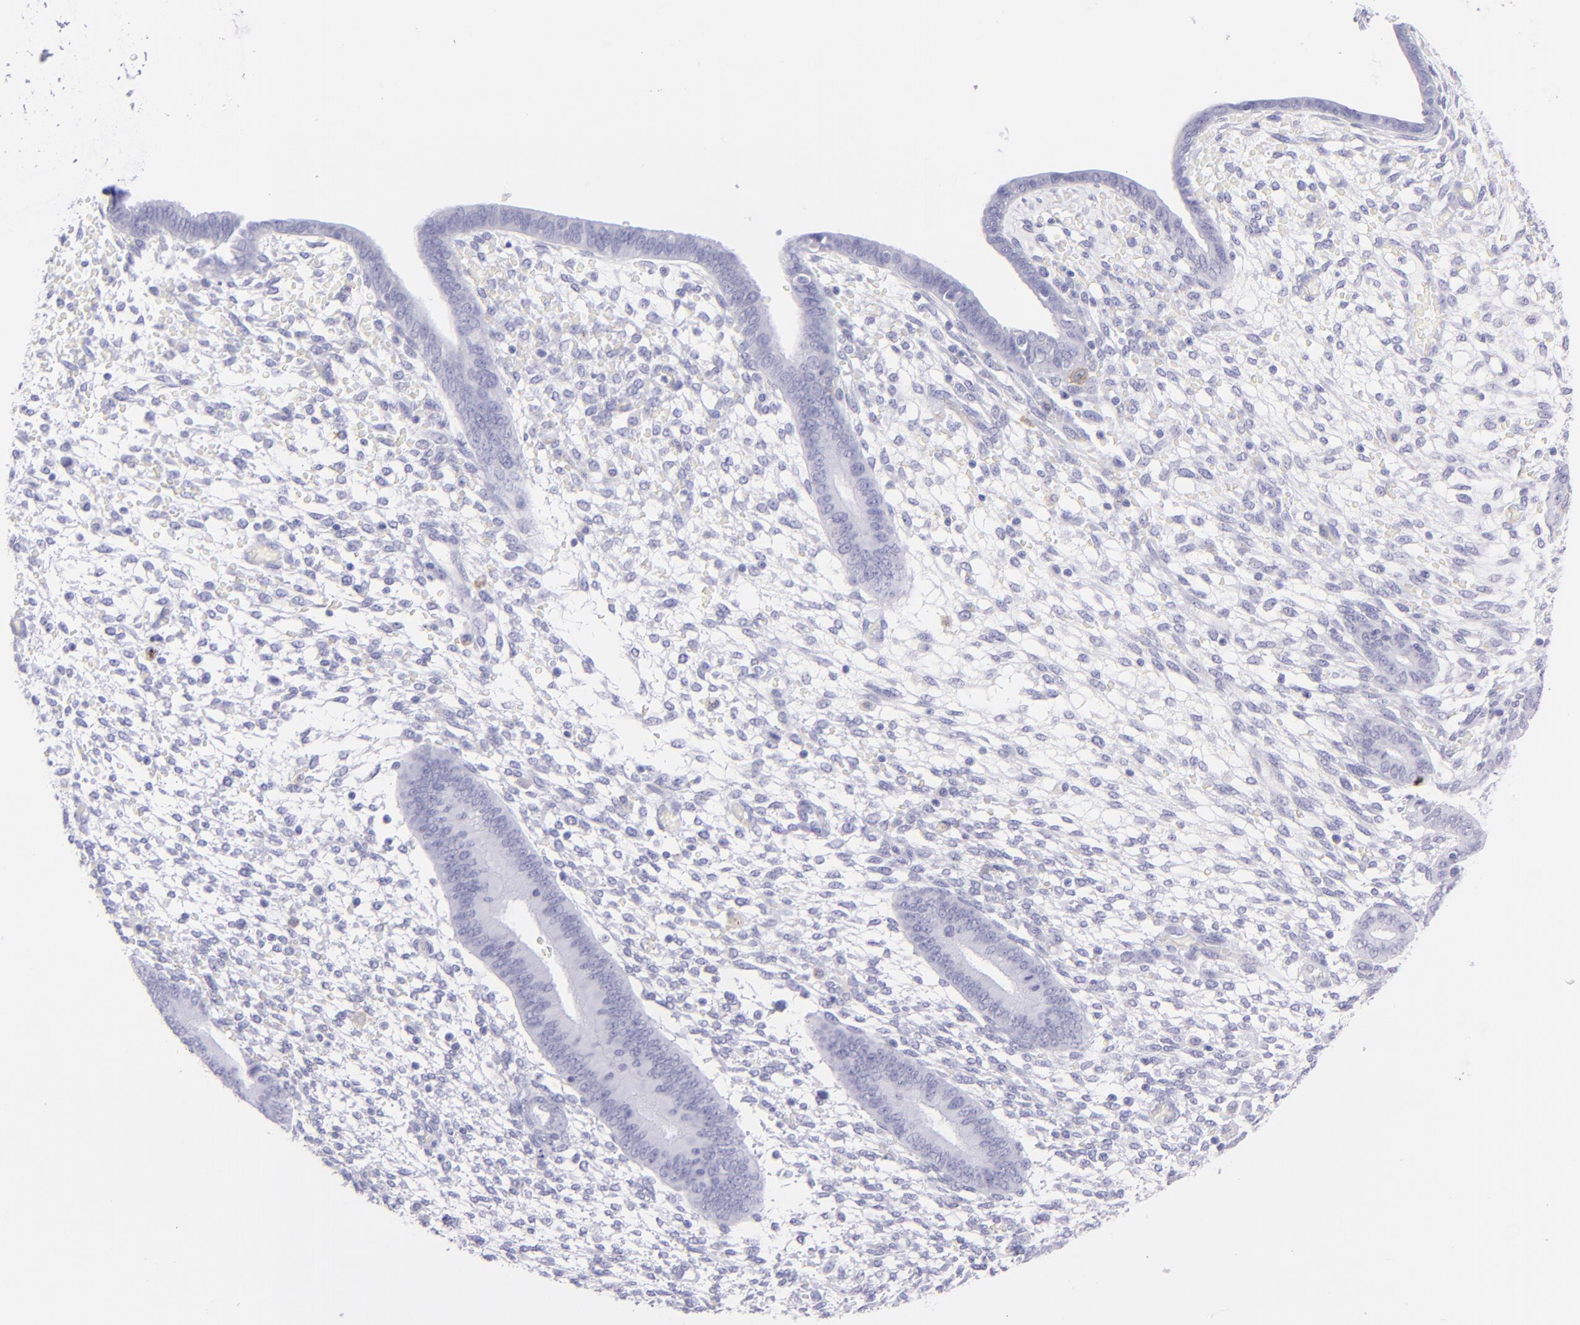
{"staining": {"intensity": "negative", "quantity": "none", "location": "none"}, "tissue": "endometrium", "cell_type": "Cells in endometrial stroma", "image_type": "normal", "snomed": [{"axis": "morphology", "description": "Normal tissue, NOS"}, {"axis": "topography", "description": "Endometrium"}], "caption": "High power microscopy histopathology image of an immunohistochemistry image of benign endometrium, revealing no significant staining in cells in endometrial stroma.", "gene": "CD72", "patient": {"sex": "female", "age": 42}}